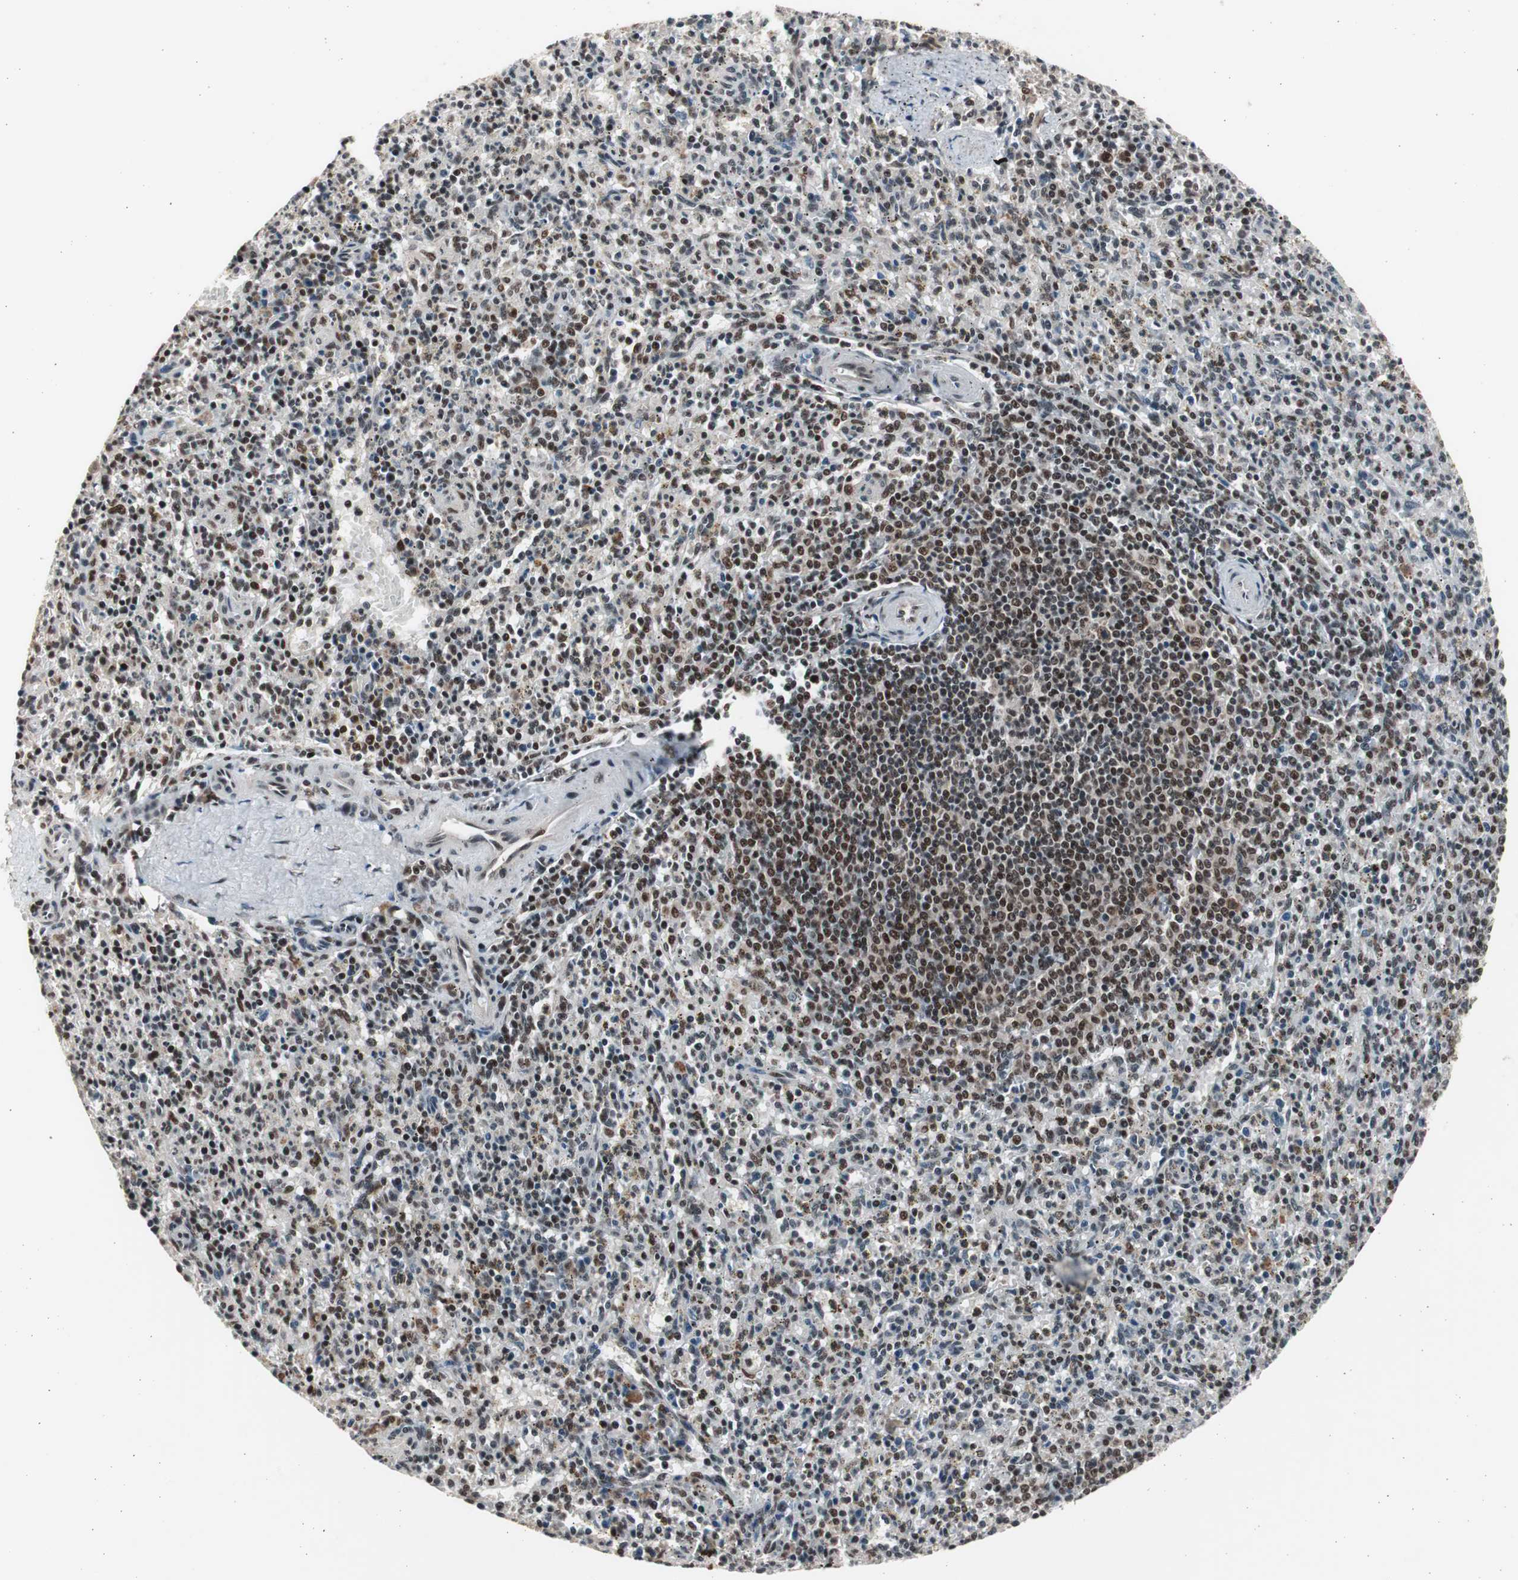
{"staining": {"intensity": "moderate", "quantity": ">75%", "location": "nuclear"}, "tissue": "spleen", "cell_type": "Cells in red pulp", "image_type": "normal", "snomed": [{"axis": "morphology", "description": "Normal tissue, NOS"}, {"axis": "topography", "description": "Spleen"}], "caption": "Approximately >75% of cells in red pulp in benign spleen exhibit moderate nuclear protein expression as visualized by brown immunohistochemical staining.", "gene": "RPA1", "patient": {"sex": "male", "age": 72}}